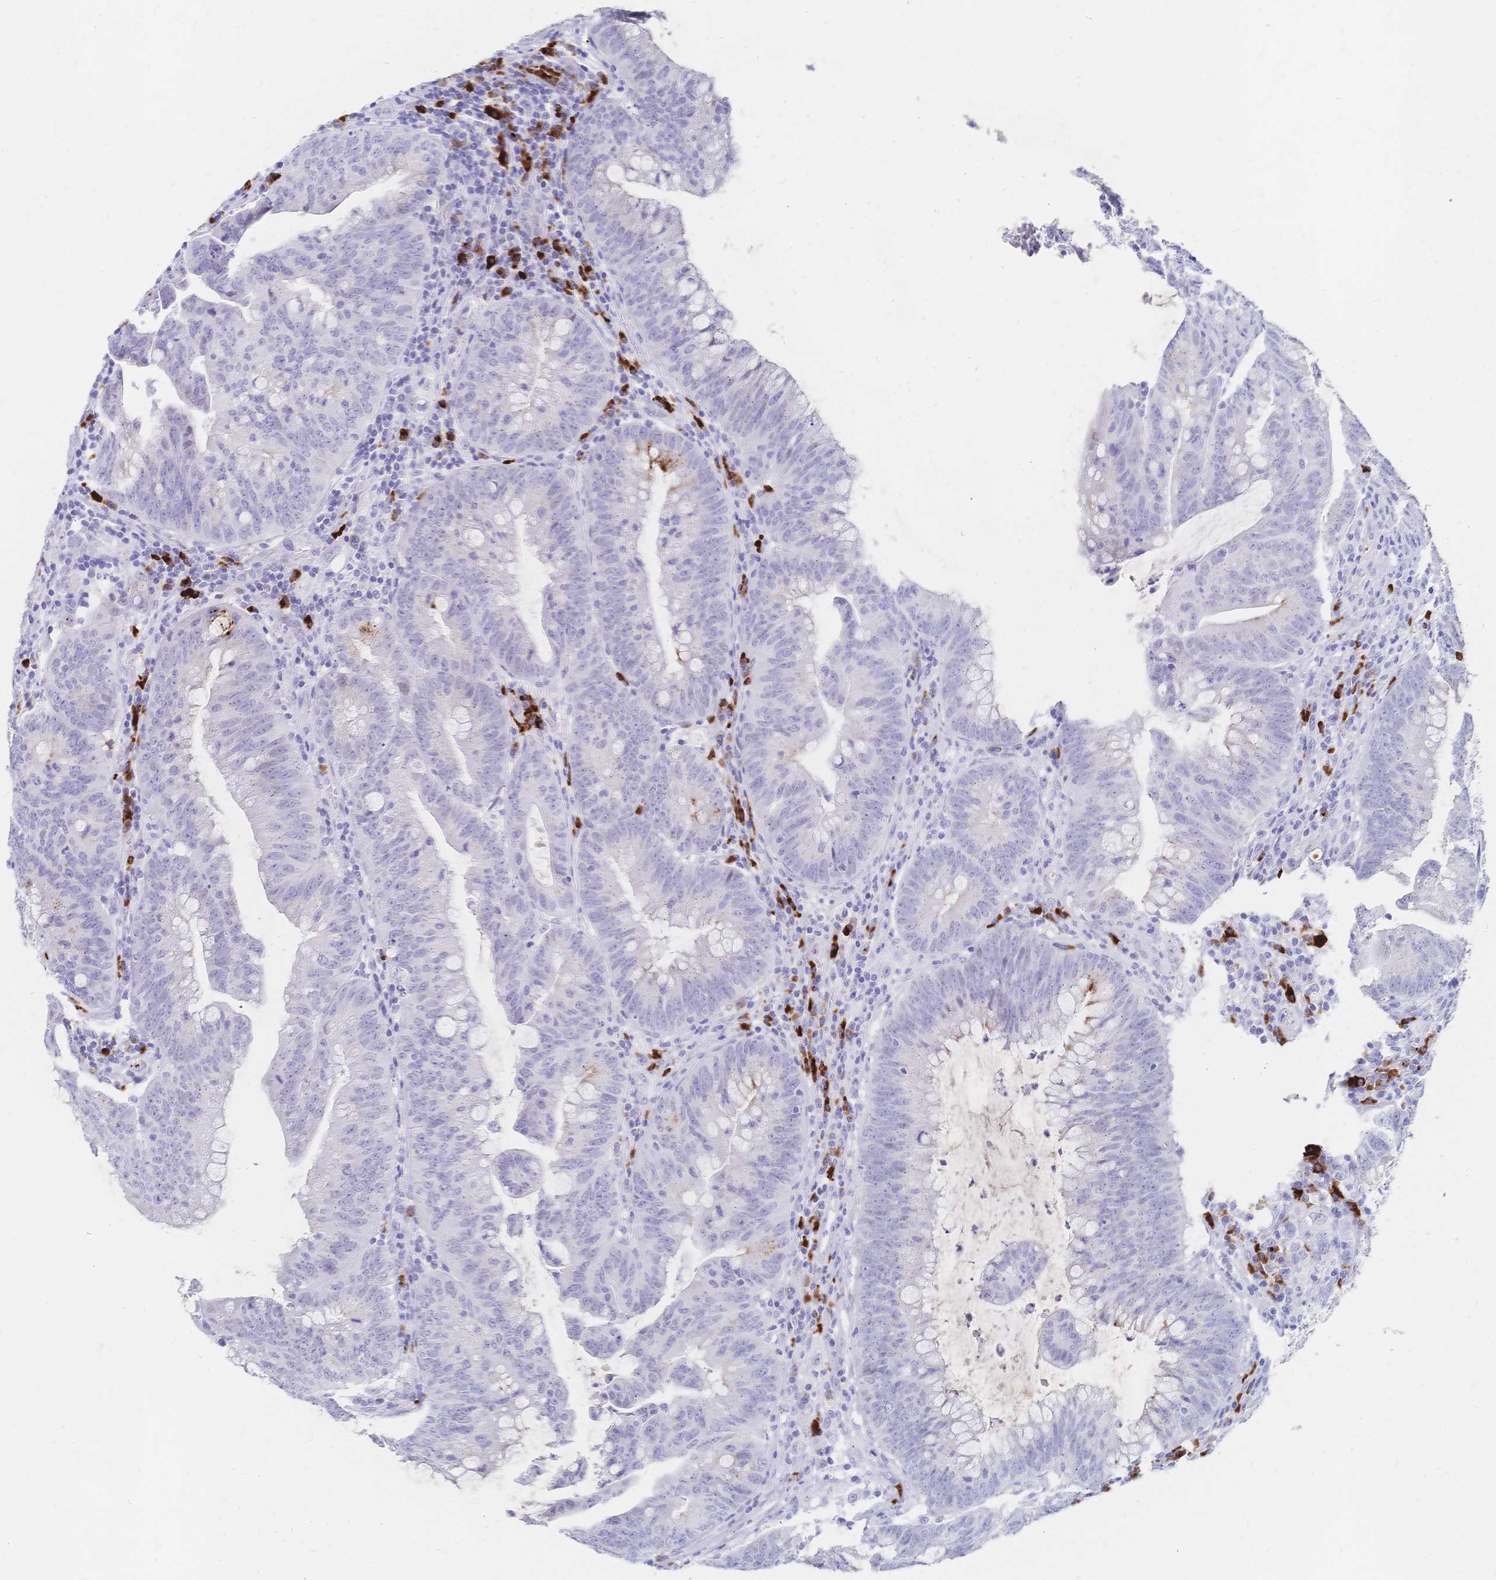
{"staining": {"intensity": "negative", "quantity": "none", "location": "none"}, "tissue": "colorectal cancer", "cell_type": "Tumor cells", "image_type": "cancer", "snomed": [{"axis": "morphology", "description": "Adenocarcinoma, NOS"}, {"axis": "topography", "description": "Colon"}], "caption": "This histopathology image is of colorectal cancer (adenocarcinoma) stained with immunohistochemistry (IHC) to label a protein in brown with the nuclei are counter-stained blue. There is no expression in tumor cells.", "gene": "PSORS1C2", "patient": {"sex": "male", "age": 62}}